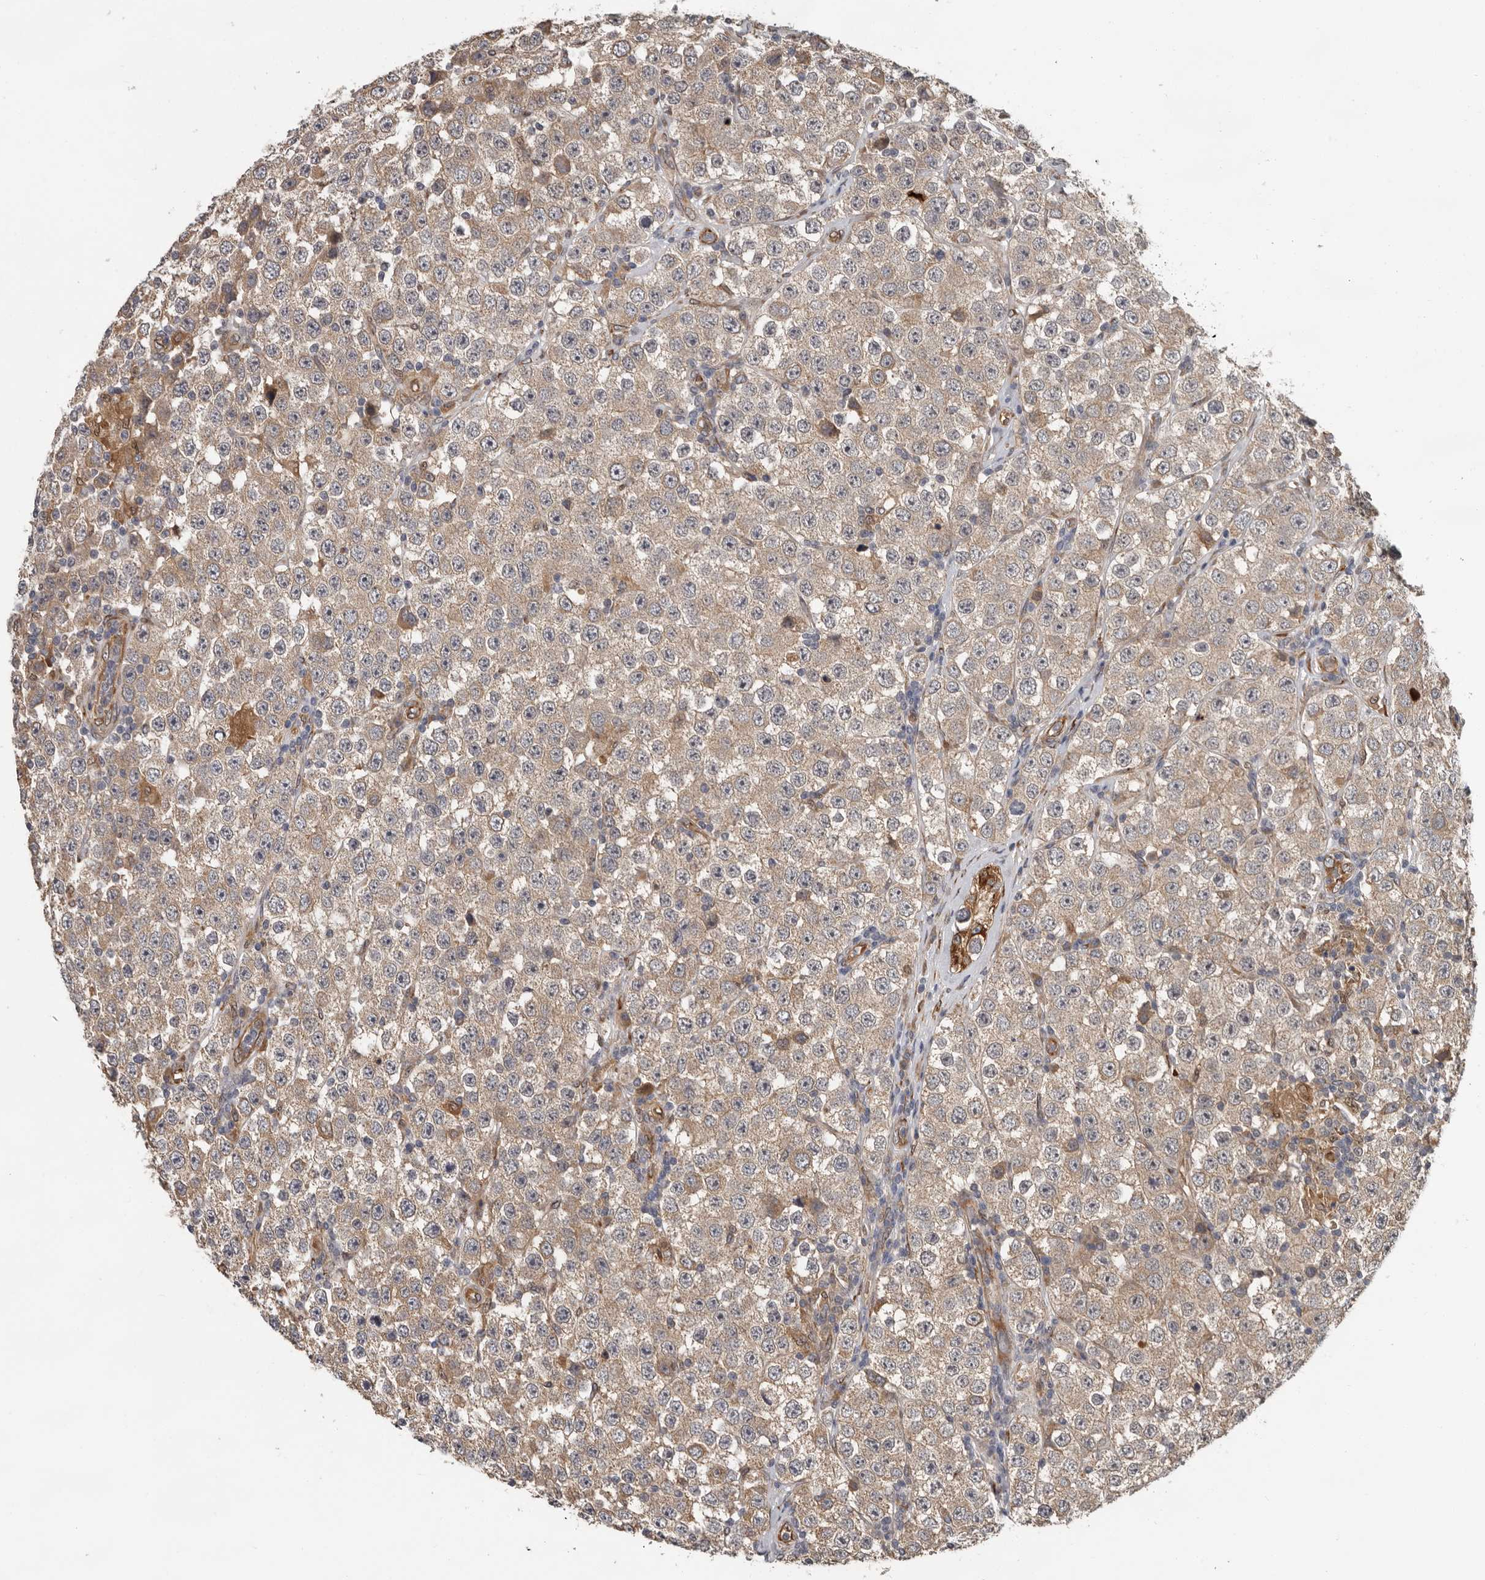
{"staining": {"intensity": "weak", "quantity": ">75%", "location": "cytoplasmic/membranous"}, "tissue": "testis cancer", "cell_type": "Tumor cells", "image_type": "cancer", "snomed": [{"axis": "morphology", "description": "Seminoma, NOS"}, {"axis": "topography", "description": "Testis"}], "caption": "Testis seminoma tissue shows weak cytoplasmic/membranous positivity in approximately >75% of tumor cells", "gene": "MTF1", "patient": {"sex": "male", "age": 28}}